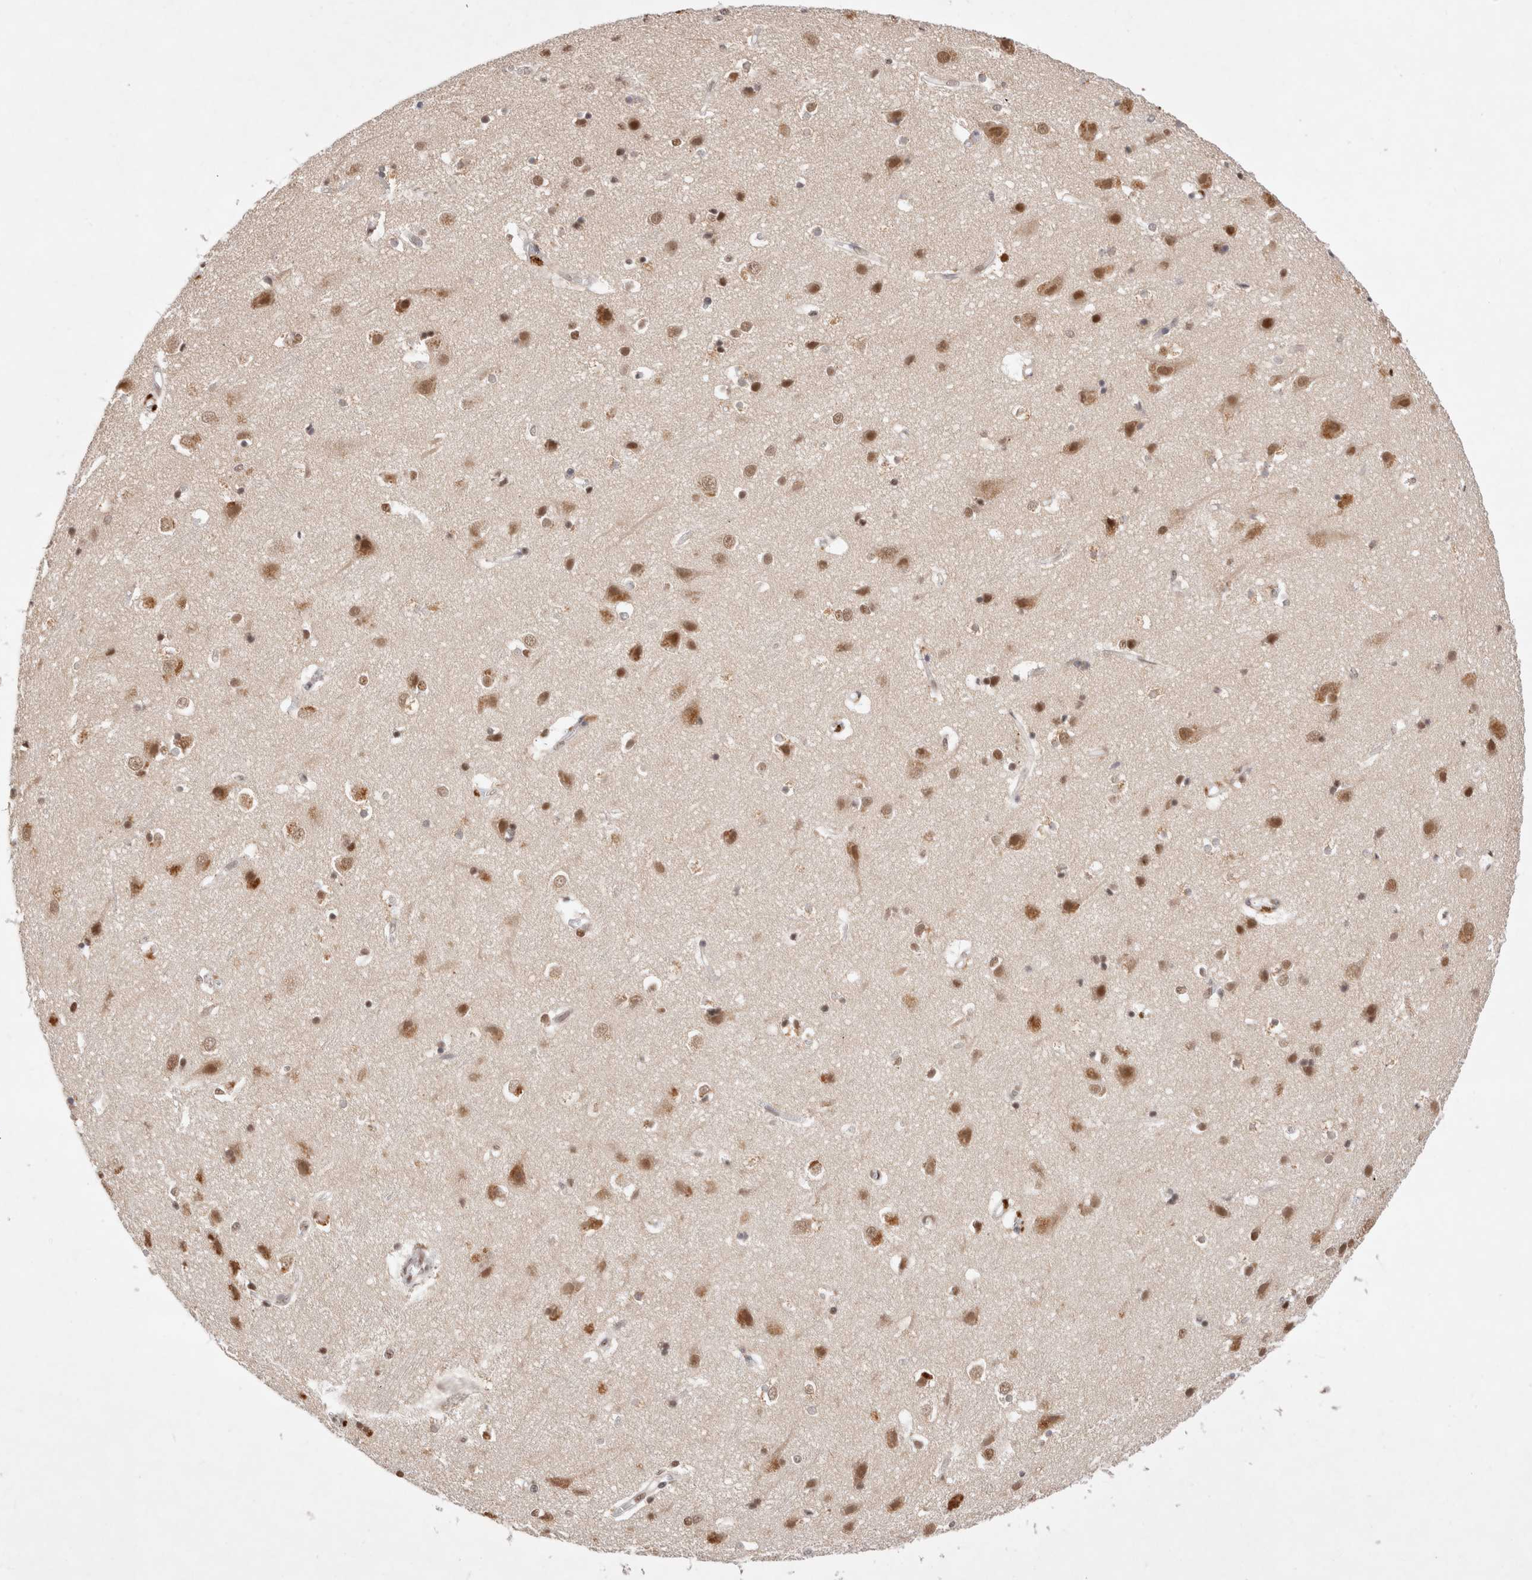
{"staining": {"intensity": "weak", "quantity": ">75%", "location": "cytoplasmic/membranous,nuclear"}, "tissue": "cerebral cortex", "cell_type": "Endothelial cells", "image_type": "normal", "snomed": [{"axis": "morphology", "description": "Normal tissue, NOS"}, {"axis": "topography", "description": "Cerebral cortex"}], "caption": "The immunohistochemical stain shows weak cytoplasmic/membranous,nuclear staining in endothelial cells of normal cerebral cortex.", "gene": "GTF2I", "patient": {"sex": "male", "age": 54}}